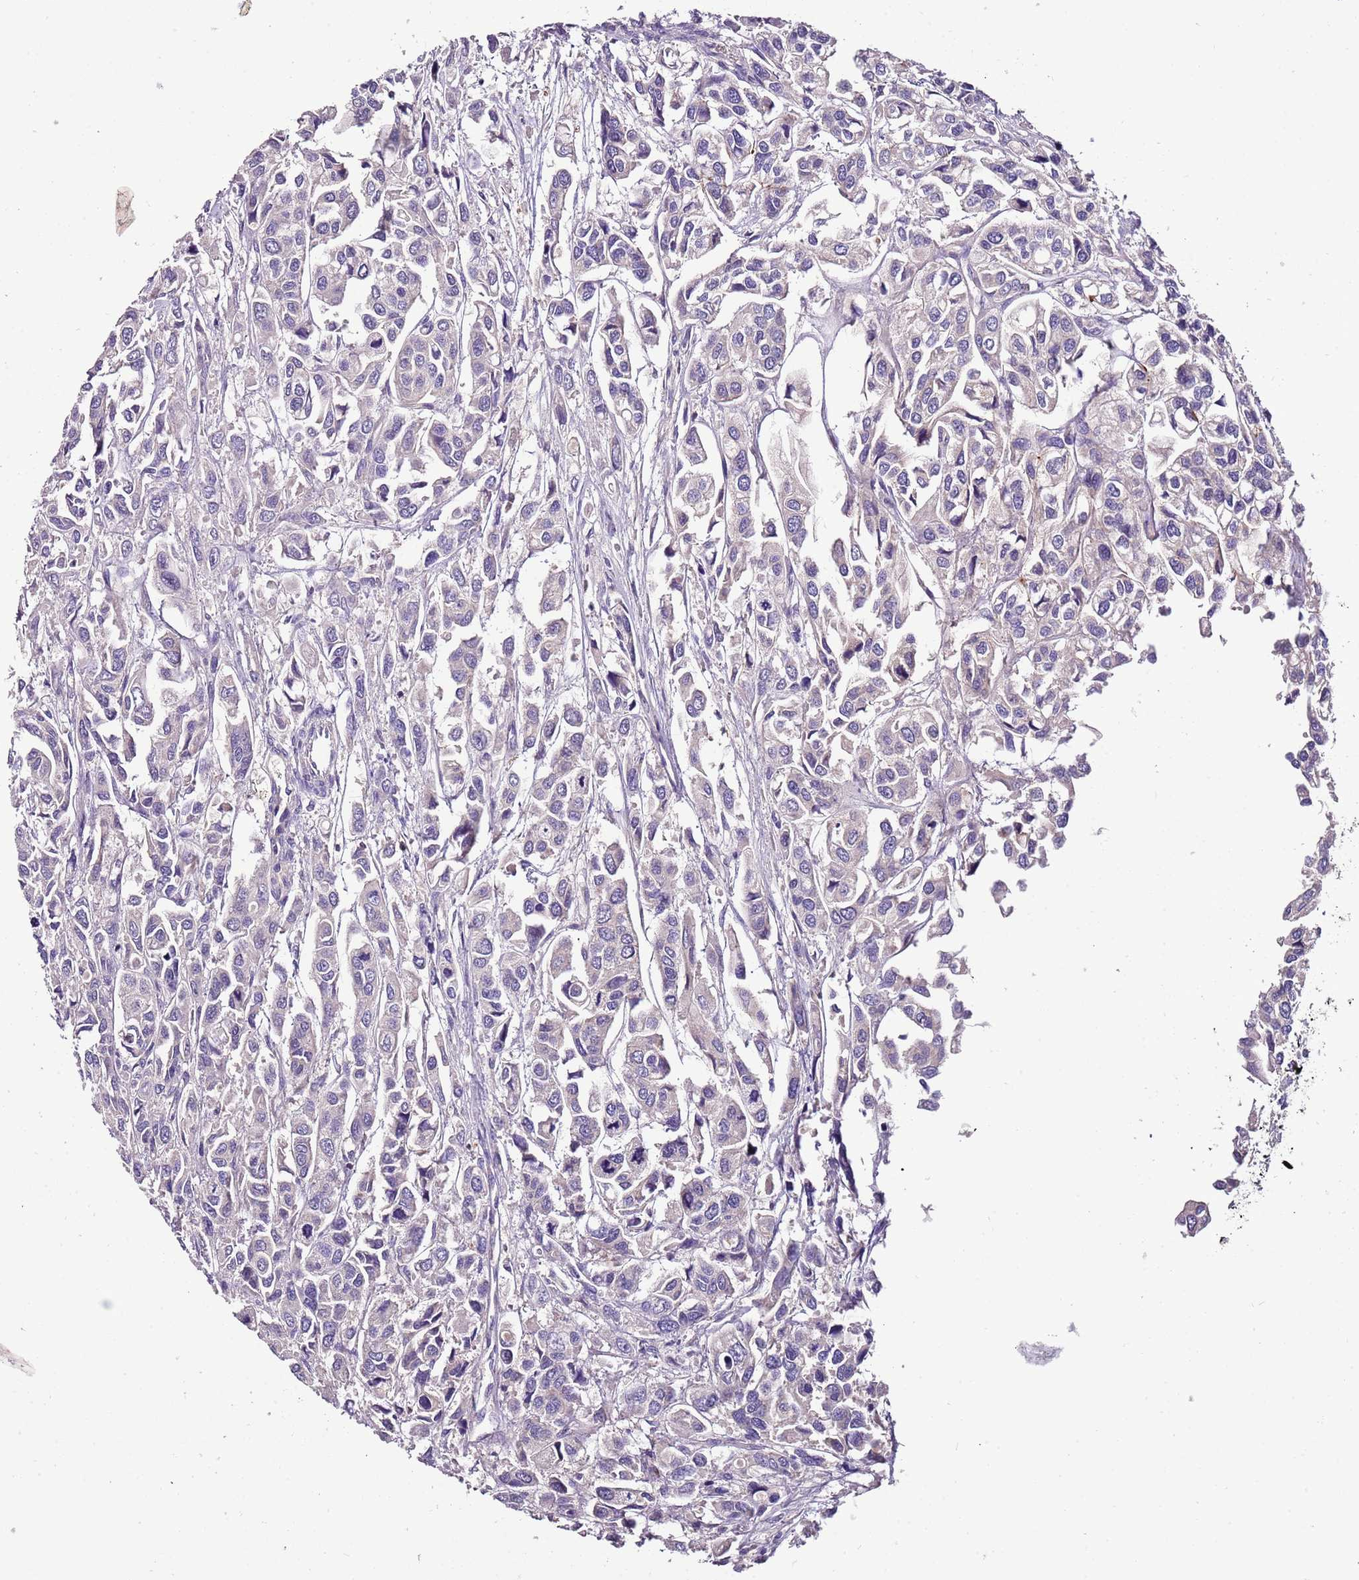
{"staining": {"intensity": "negative", "quantity": "none", "location": "none"}, "tissue": "urothelial cancer", "cell_type": "Tumor cells", "image_type": "cancer", "snomed": [{"axis": "morphology", "description": "Urothelial carcinoma, High grade"}, {"axis": "topography", "description": "Urinary bladder"}], "caption": "IHC histopathology image of neoplastic tissue: urothelial carcinoma (high-grade) stained with DAB displays no significant protein positivity in tumor cells. (Immunohistochemistry (ihc), brightfield microscopy, high magnification).", "gene": "IGIP", "patient": {"sex": "male", "age": 67}}